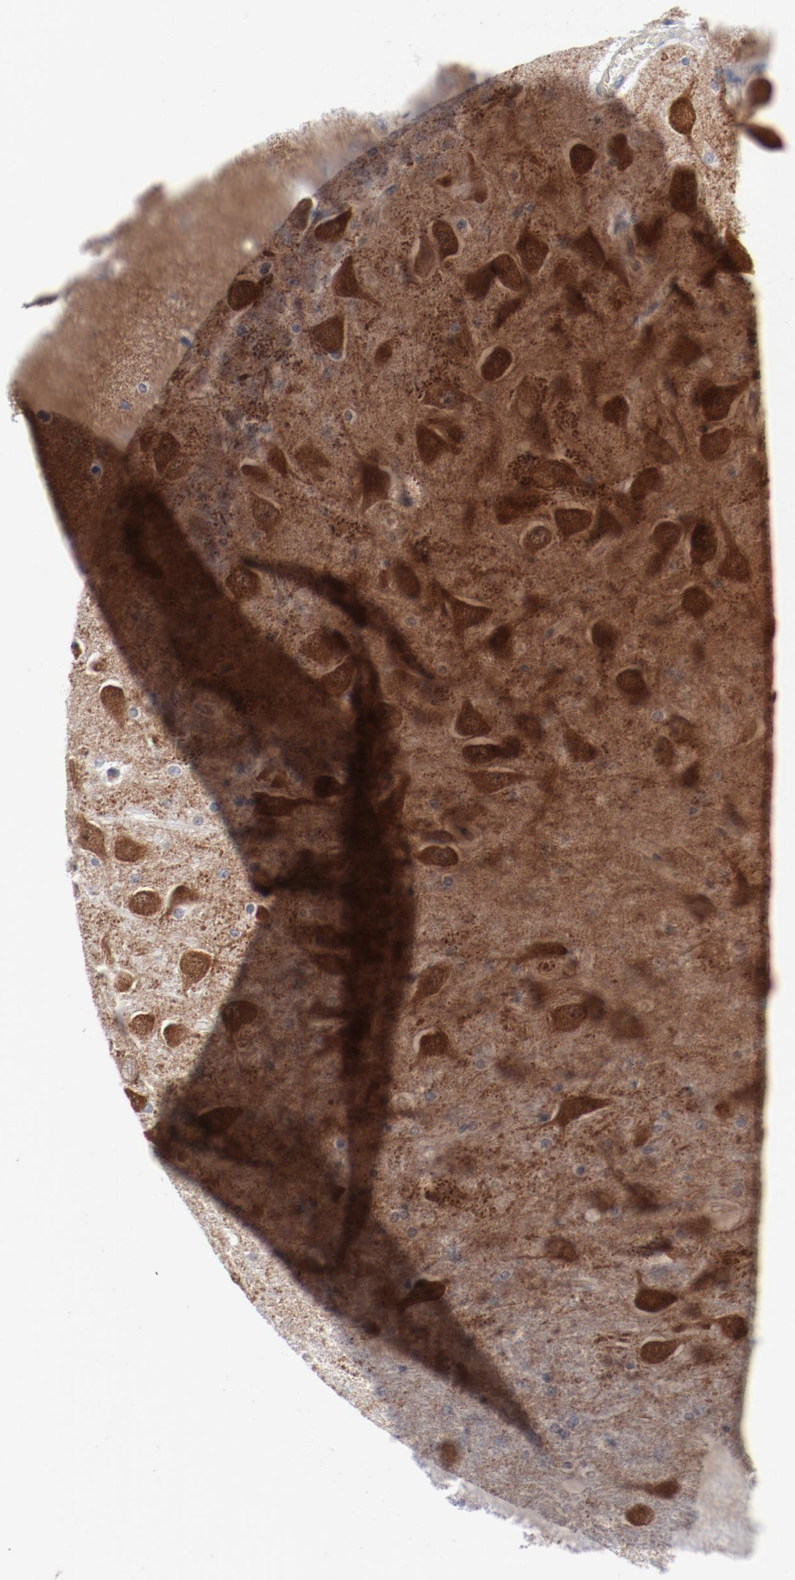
{"staining": {"intensity": "negative", "quantity": "none", "location": "none"}, "tissue": "hippocampus", "cell_type": "Glial cells", "image_type": "normal", "snomed": [{"axis": "morphology", "description": "Normal tissue, NOS"}, {"axis": "topography", "description": "Hippocampus"}], "caption": "Hippocampus stained for a protein using IHC shows no expression glial cells.", "gene": "SHANK3", "patient": {"sex": "female", "age": 54}}